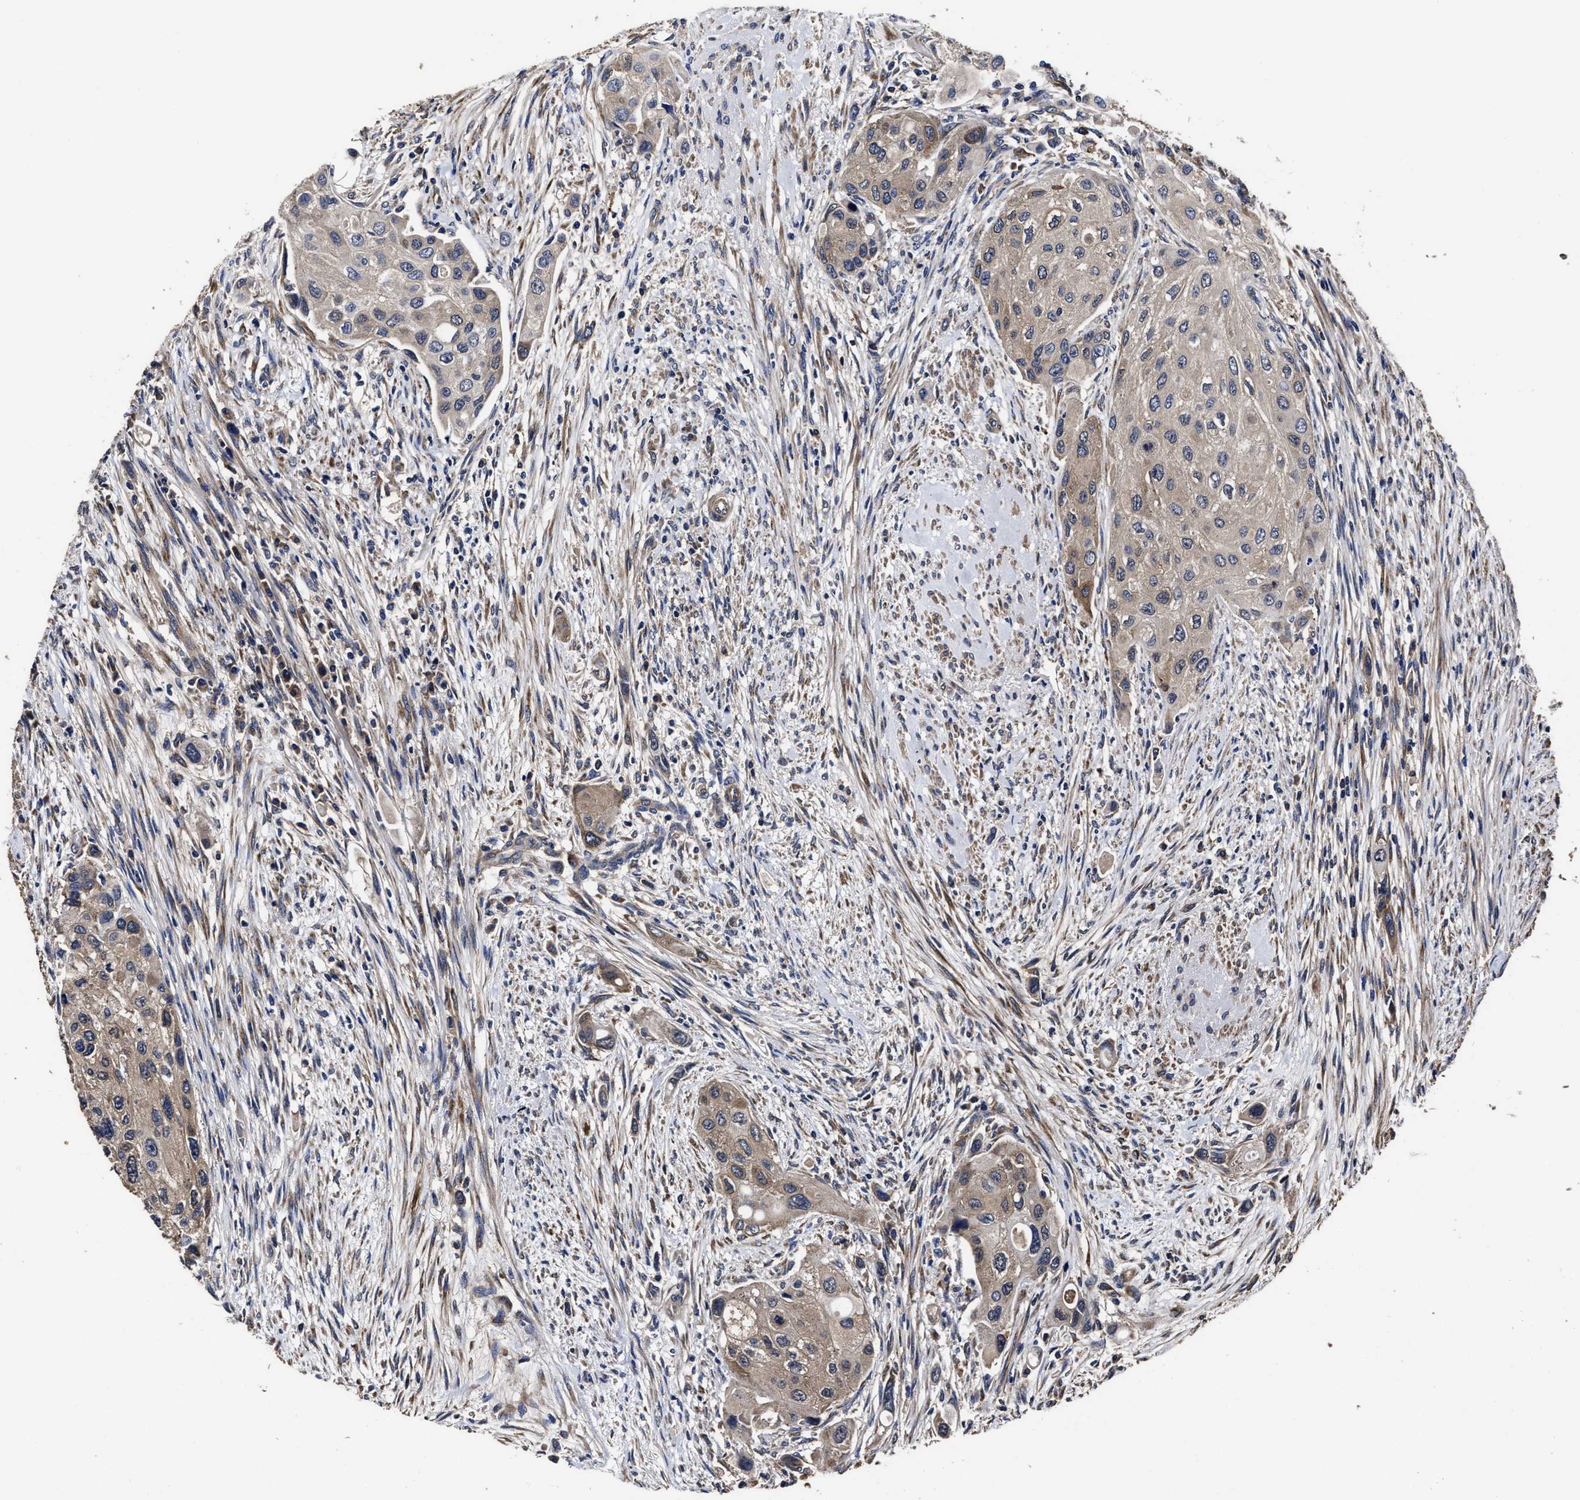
{"staining": {"intensity": "weak", "quantity": ">75%", "location": "cytoplasmic/membranous"}, "tissue": "urothelial cancer", "cell_type": "Tumor cells", "image_type": "cancer", "snomed": [{"axis": "morphology", "description": "Urothelial carcinoma, High grade"}, {"axis": "topography", "description": "Urinary bladder"}], "caption": "Immunohistochemistry photomicrograph of human high-grade urothelial carcinoma stained for a protein (brown), which exhibits low levels of weak cytoplasmic/membranous staining in approximately >75% of tumor cells.", "gene": "AVEN", "patient": {"sex": "female", "age": 56}}